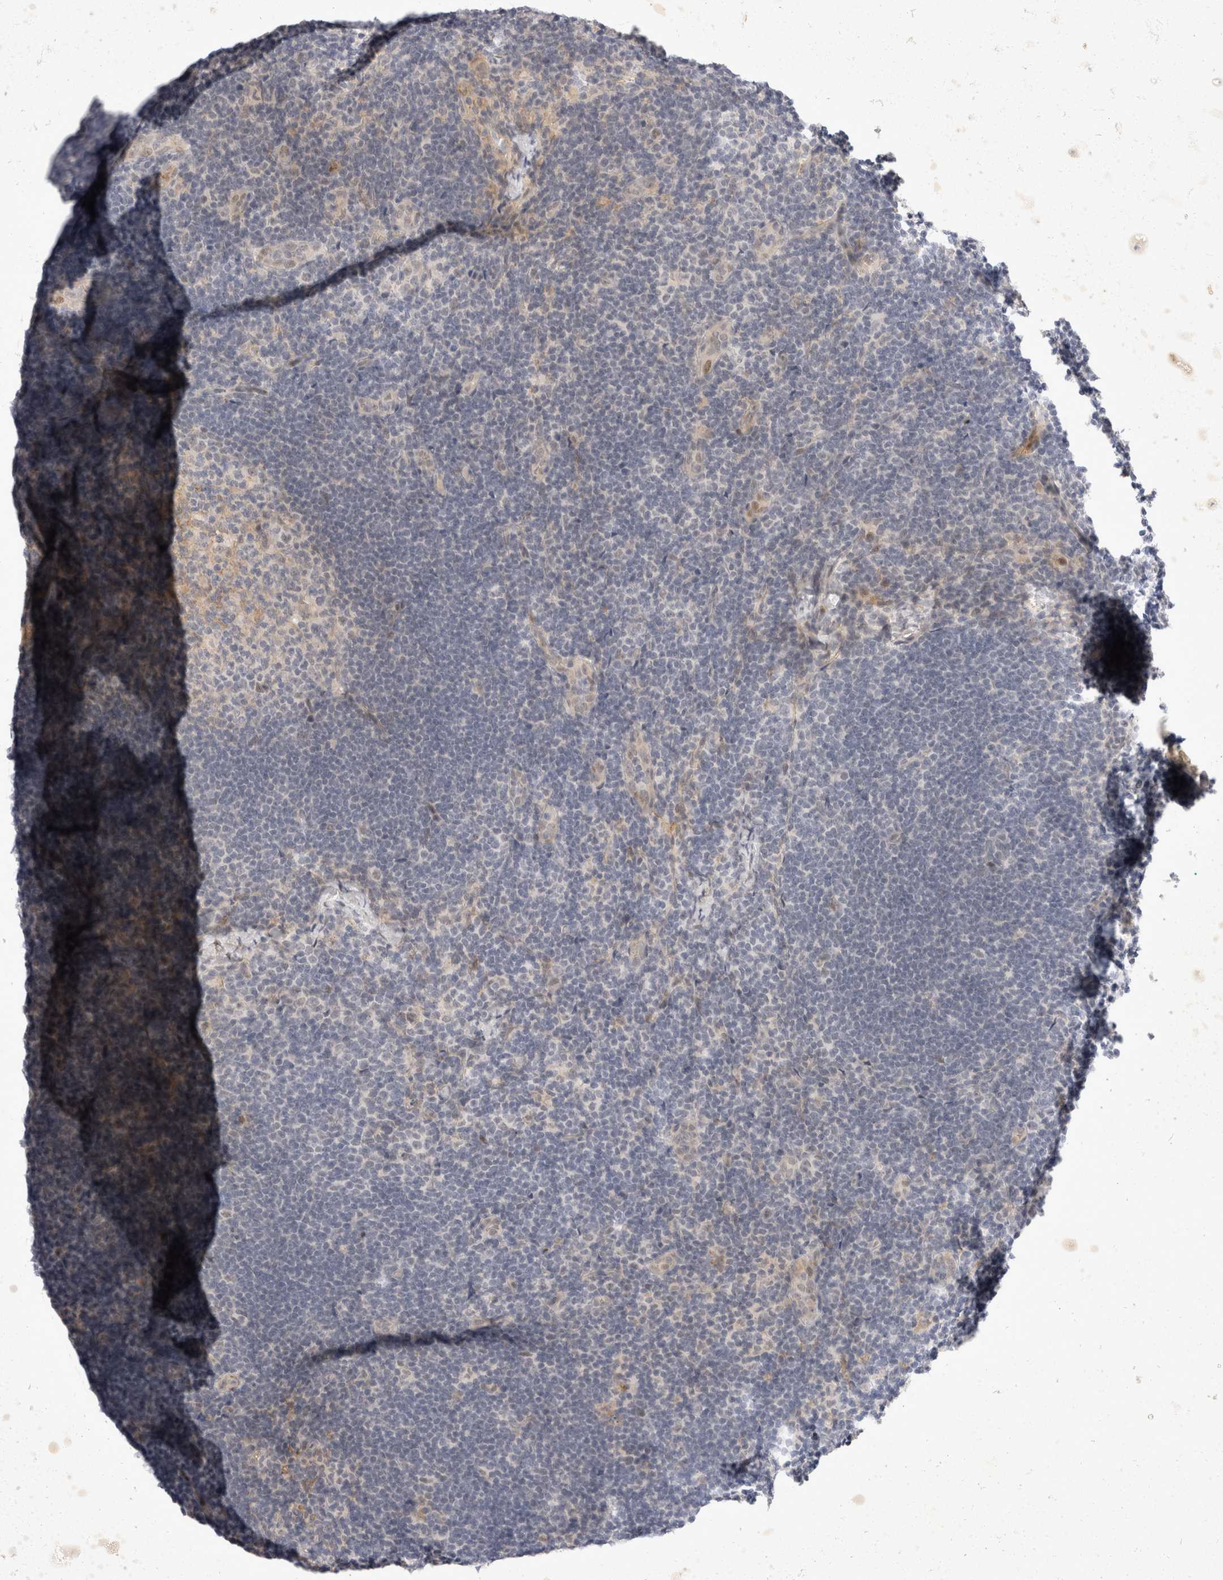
{"staining": {"intensity": "negative", "quantity": "none", "location": "none"}, "tissue": "lymph node", "cell_type": "Germinal center cells", "image_type": "normal", "snomed": [{"axis": "morphology", "description": "Normal tissue, NOS"}, {"axis": "topography", "description": "Lymph node"}], "caption": "An image of human lymph node is negative for staining in germinal center cells. (Brightfield microscopy of DAB immunohistochemistry at high magnification).", "gene": "TOM1L2", "patient": {"sex": "female", "age": 22}}